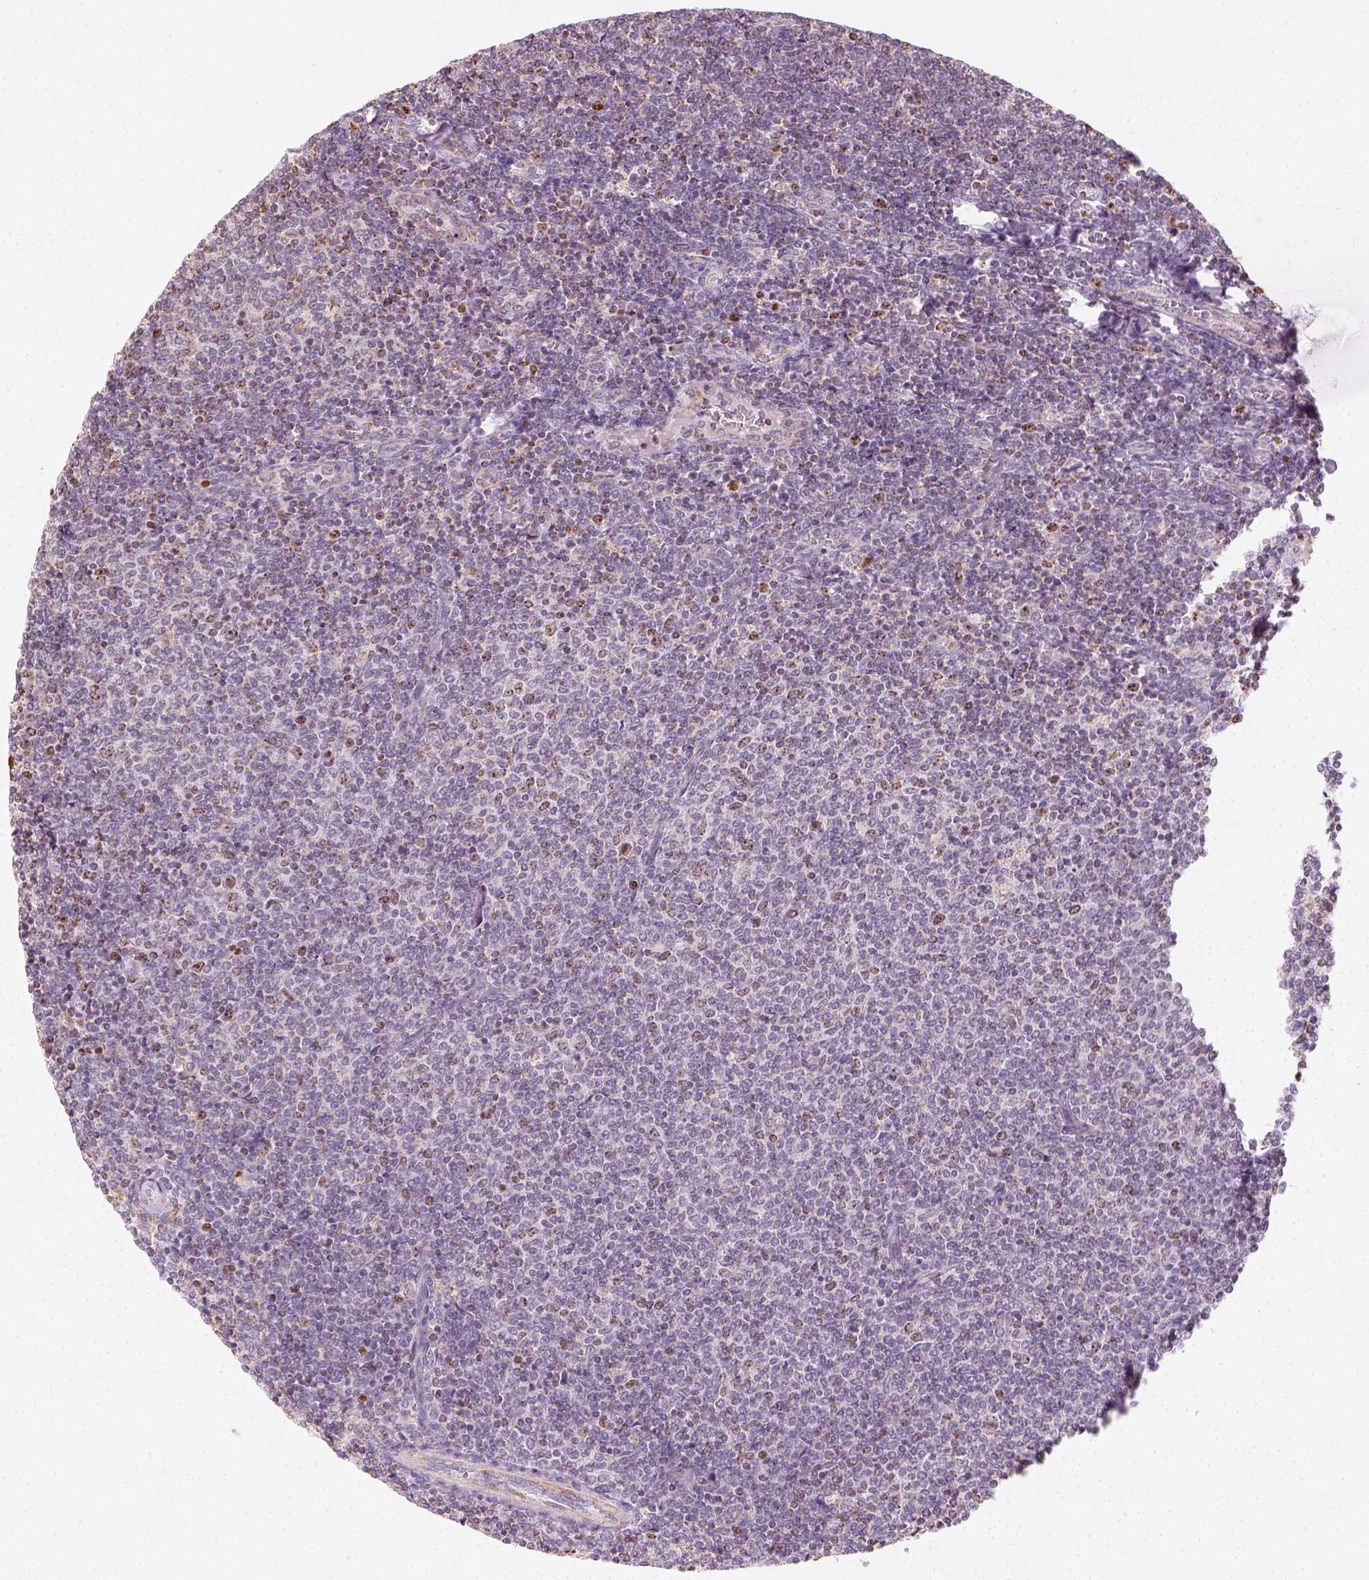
{"staining": {"intensity": "negative", "quantity": "none", "location": "none"}, "tissue": "lymphoma", "cell_type": "Tumor cells", "image_type": "cancer", "snomed": [{"axis": "morphology", "description": "Malignant lymphoma, non-Hodgkin's type, Low grade"}, {"axis": "topography", "description": "Lymph node"}], "caption": "Tumor cells show no significant expression in lymphoma.", "gene": "LCA5", "patient": {"sex": "male", "age": 52}}